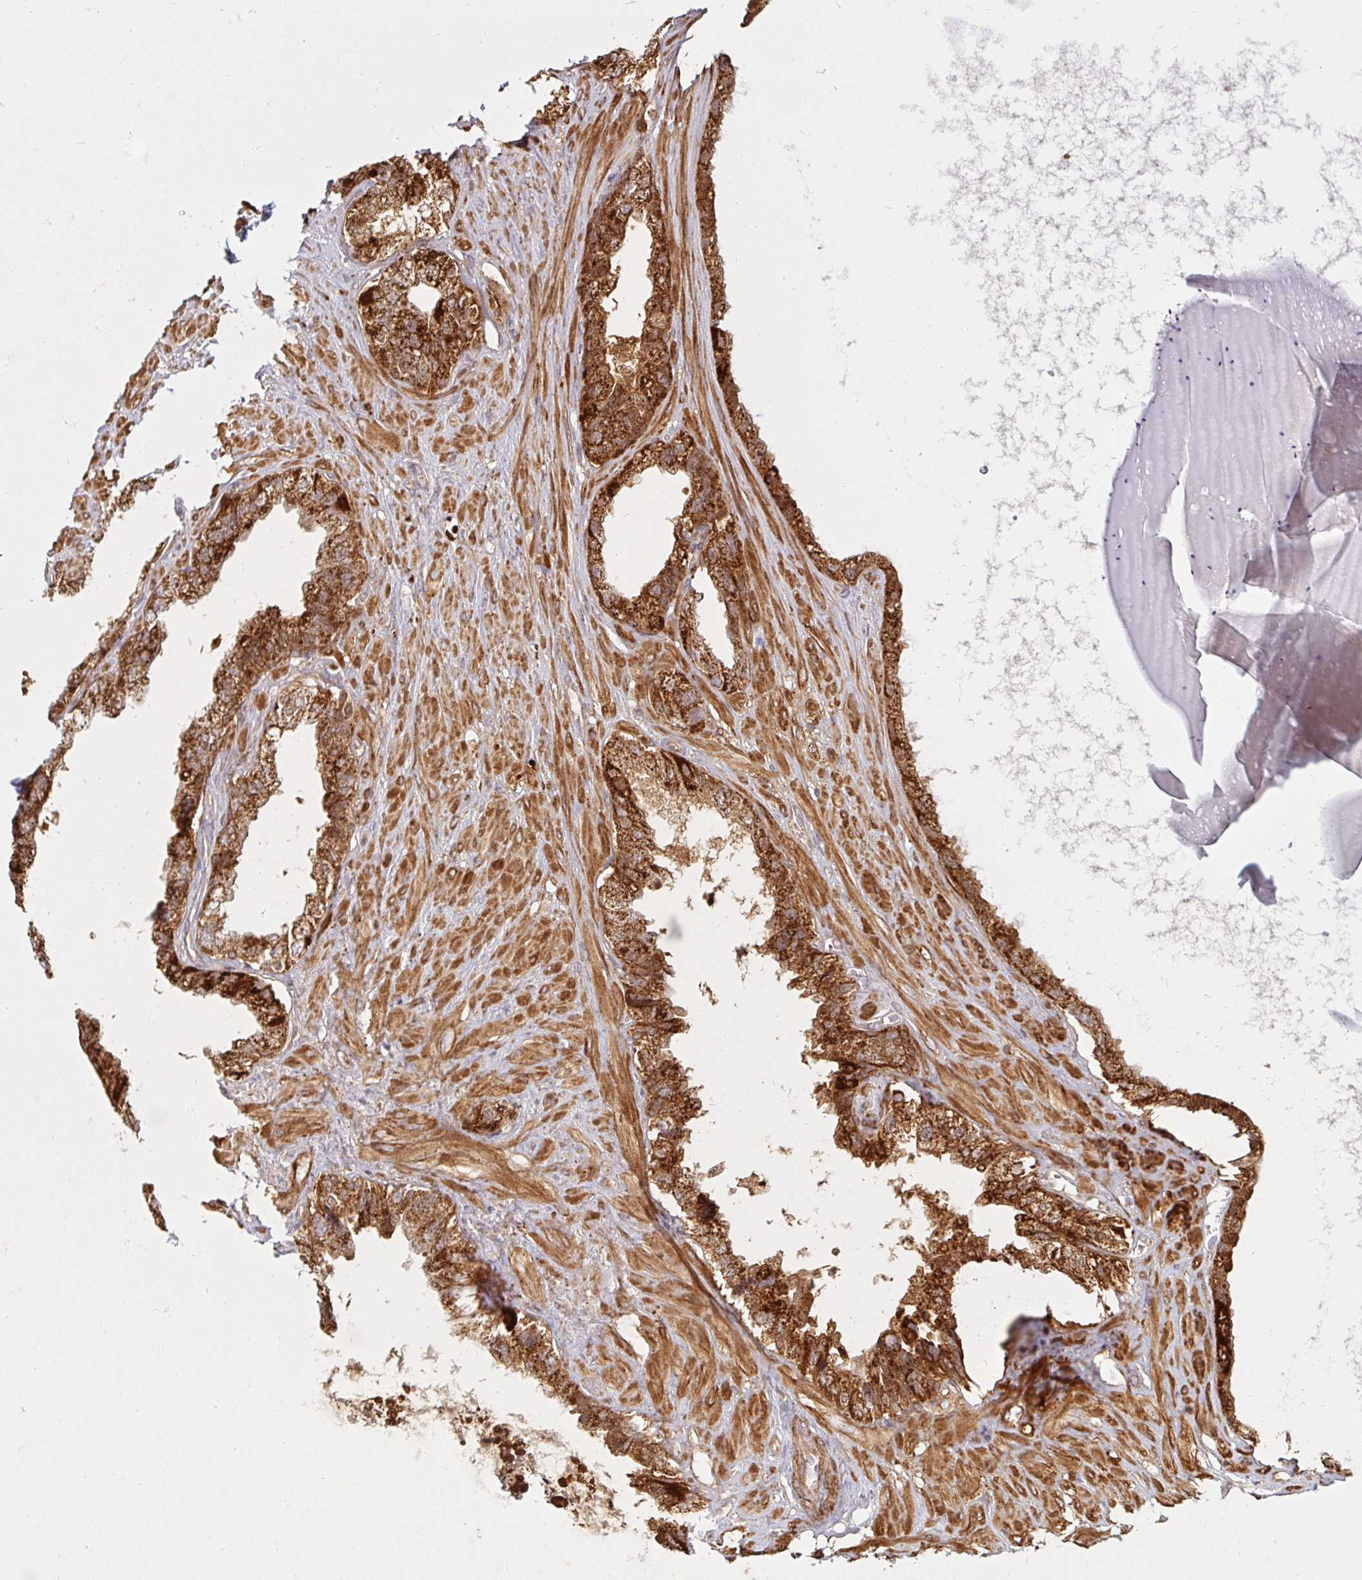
{"staining": {"intensity": "strong", "quantity": ">75%", "location": "cytoplasmic/membranous"}, "tissue": "seminal vesicle", "cell_type": "Glandular cells", "image_type": "normal", "snomed": [{"axis": "morphology", "description": "Normal tissue, NOS"}, {"axis": "topography", "description": "Seminal veicle"}, {"axis": "topography", "description": "Peripheral nerve tissue"}], "caption": "Seminal vesicle was stained to show a protein in brown. There is high levels of strong cytoplasmic/membranous staining in about >75% of glandular cells. The protein is stained brown, and the nuclei are stained in blue (DAB (3,3'-diaminobenzidine) IHC with brightfield microscopy, high magnification).", "gene": "BTF3", "patient": {"sex": "male", "age": 76}}